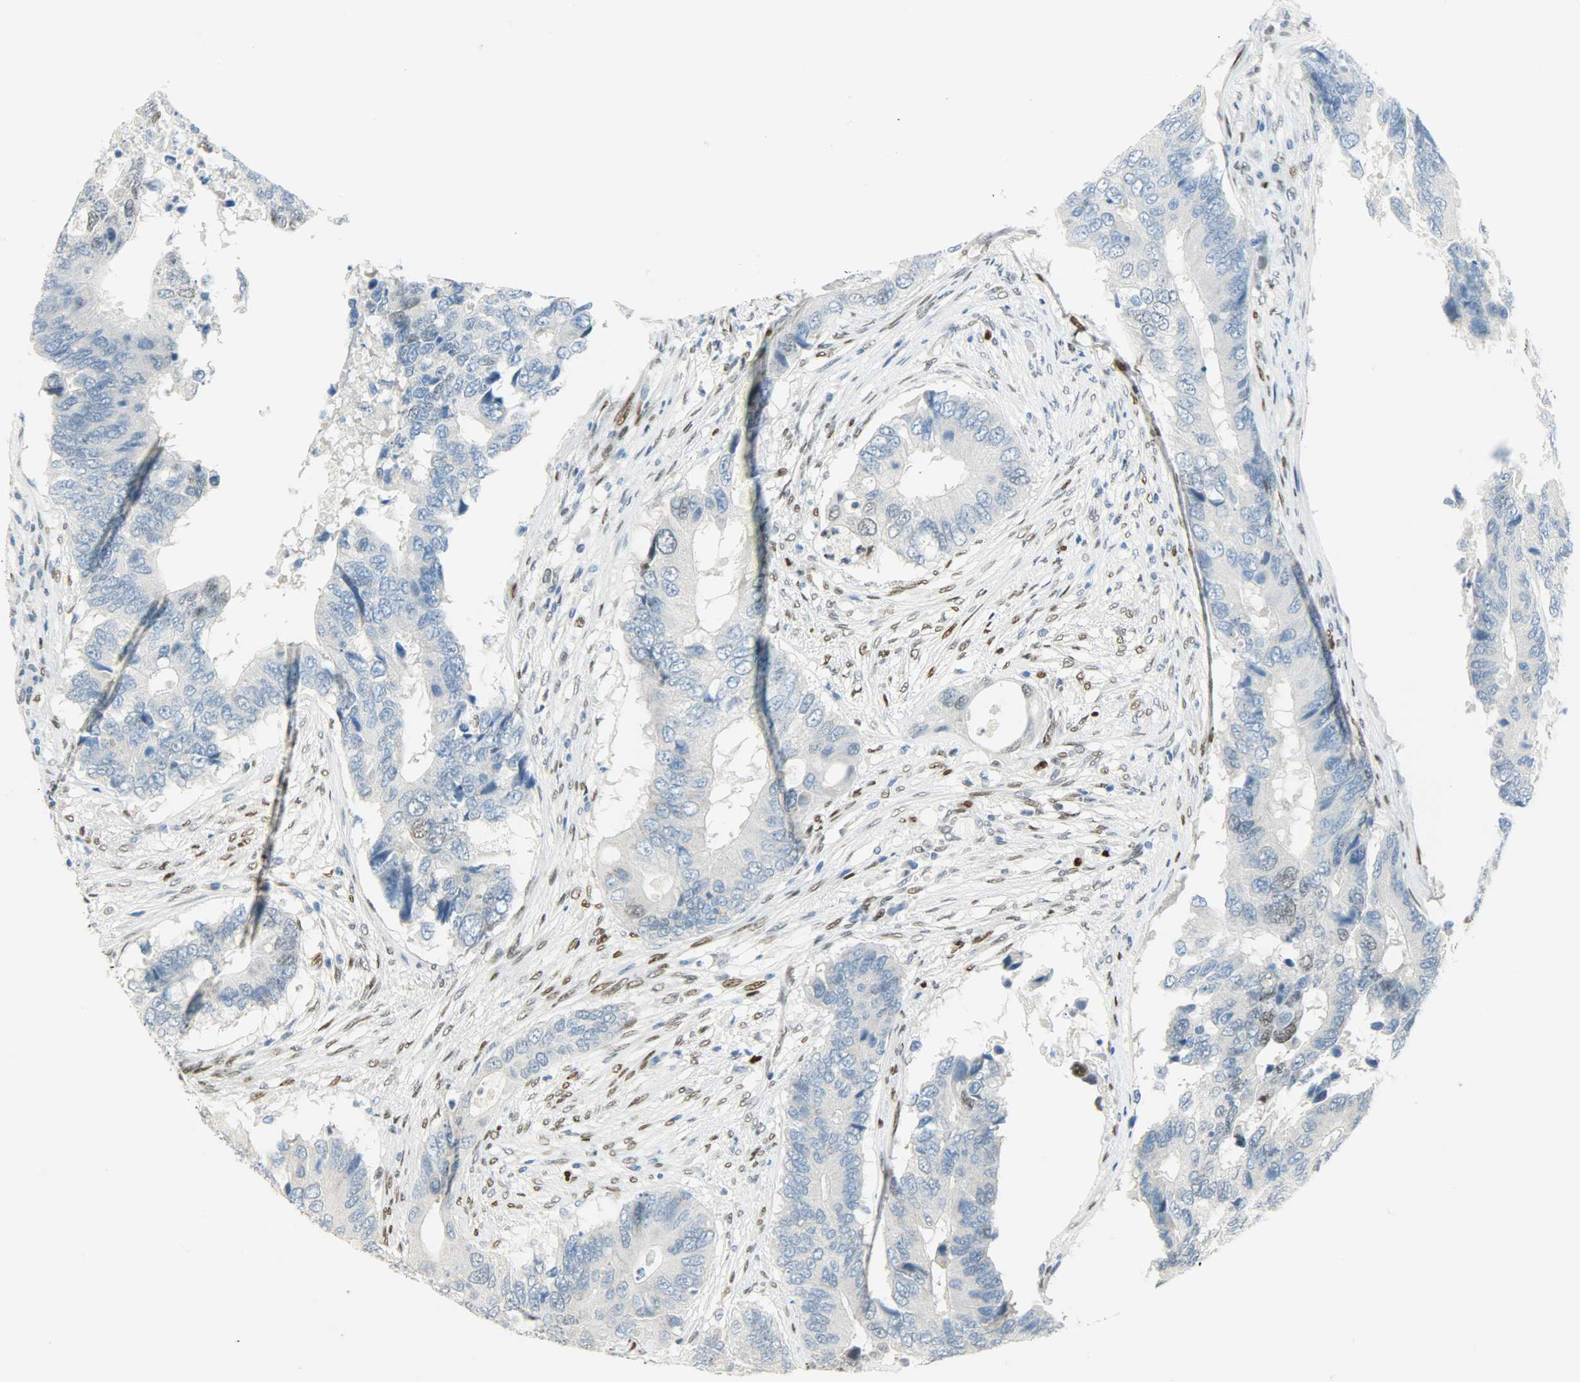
{"staining": {"intensity": "weak", "quantity": "<25%", "location": "nuclear"}, "tissue": "colorectal cancer", "cell_type": "Tumor cells", "image_type": "cancer", "snomed": [{"axis": "morphology", "description": "Adenocarcinoma, NOS"}, {"axis": "topography", "description": "Colon"}], "caption": "The histopathology image reveals no staining of tumor cells in colorectal cancer.", "gene": "JUNB", "patient": {"sex": "male", "age": 71}}